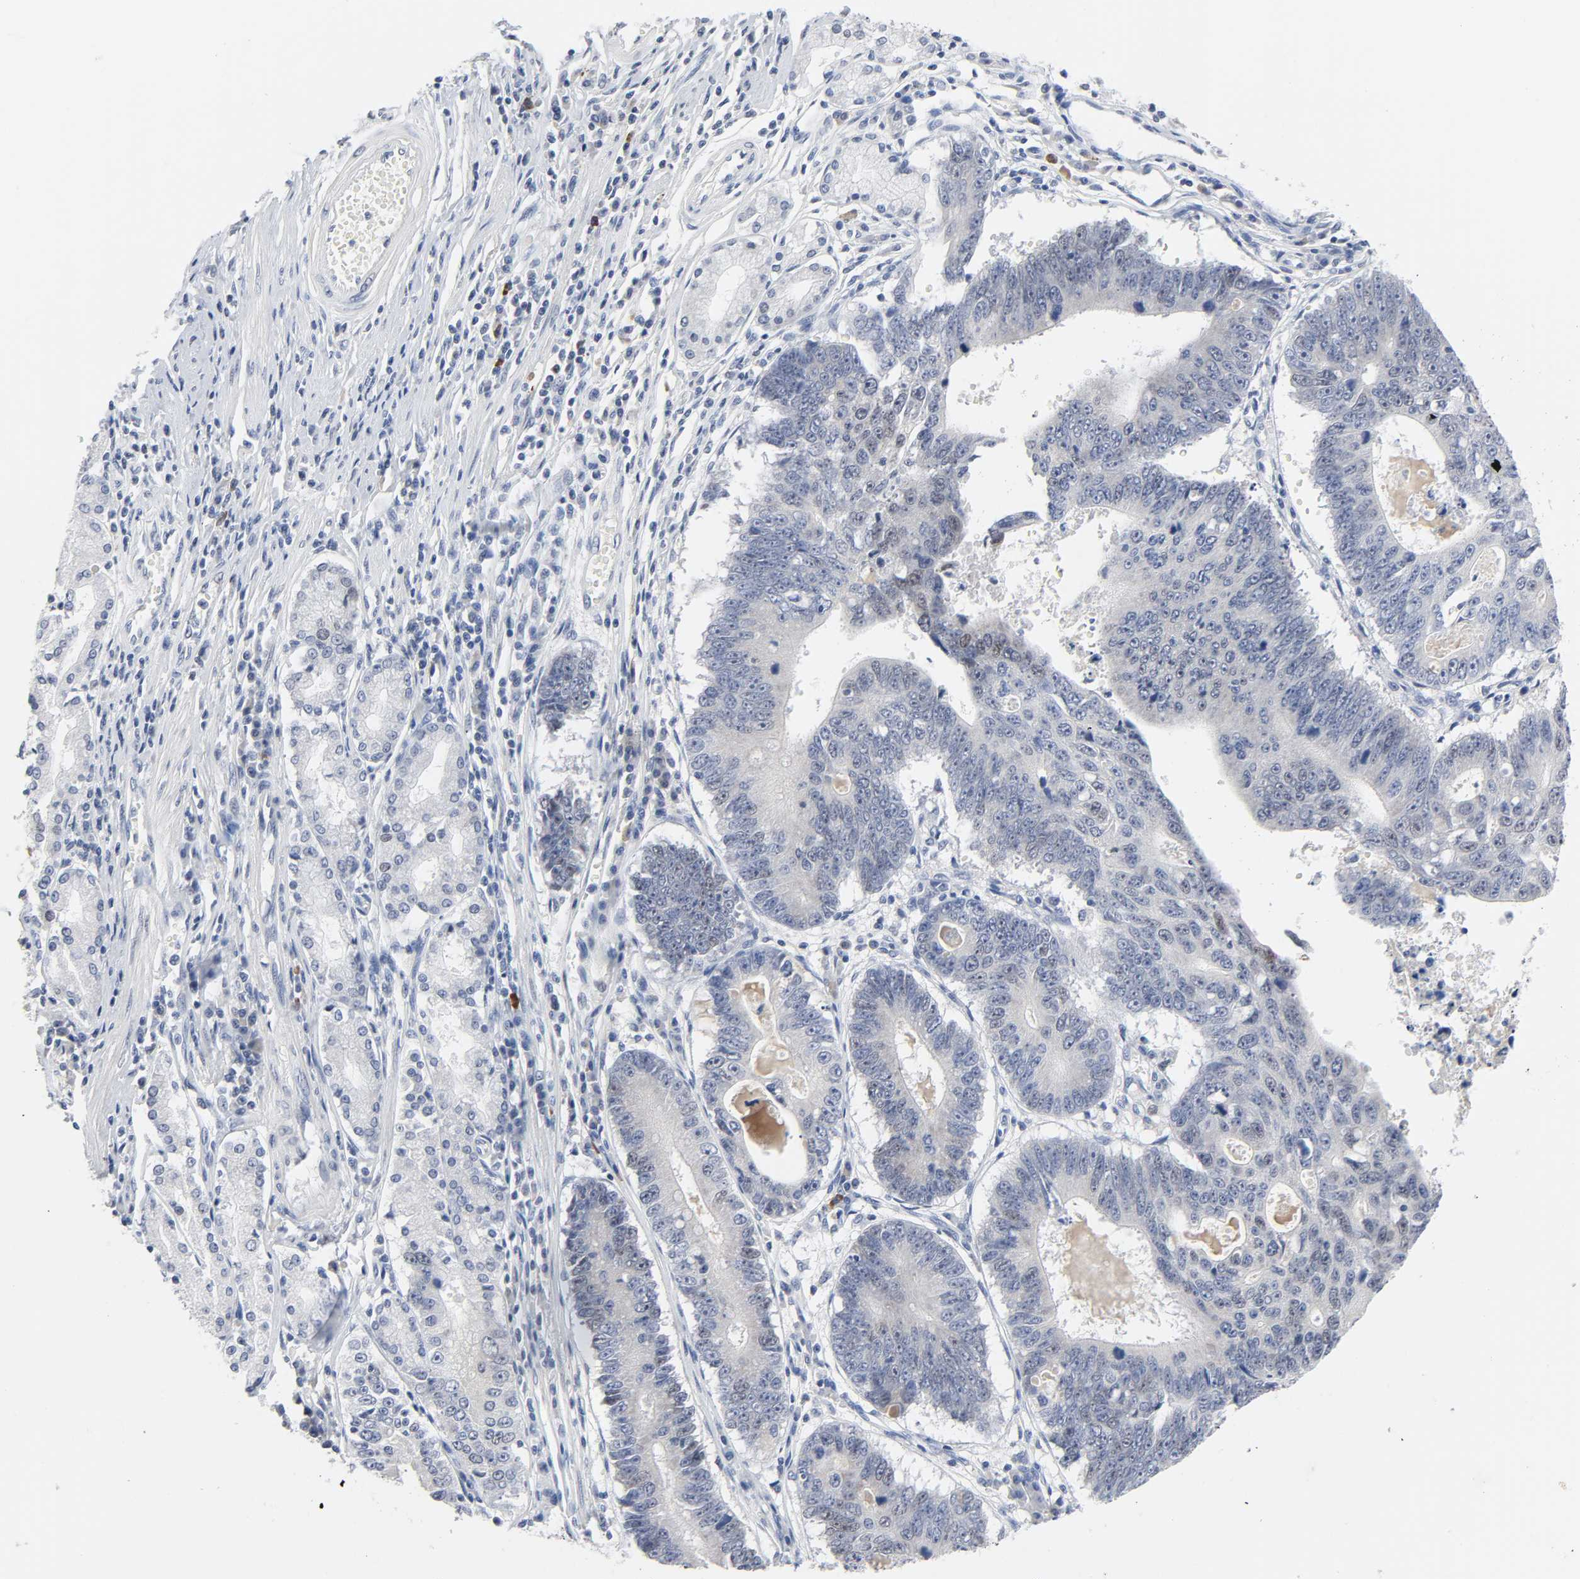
{"staining": {"intensity": "weak", "quantity": "<25%", "location": "nuclear"}, "tissue": "stomach cancer", "cell_type": "Tumor cells", "image_type": "cancer", "snomed": [{"axis": "morphology", "description": "Adenocarcinoma, NOS"}, {"axis": "topography", "description": "Stomach"}], "caption": "IHC photomicrograph of neoplastic tissue: human adenocarcinoma (stomach) stained with DAB (3,3'-diaminobenzidine) demonstrates no significant protein expression in tumor cells. (Stains: DAB immunohistochemistry with hematoxylin counter stain, Microscopy: brightfield microscopy at high magnification).", "gene": "WEE1", "patient": {"sex": "male", "age": 59}}